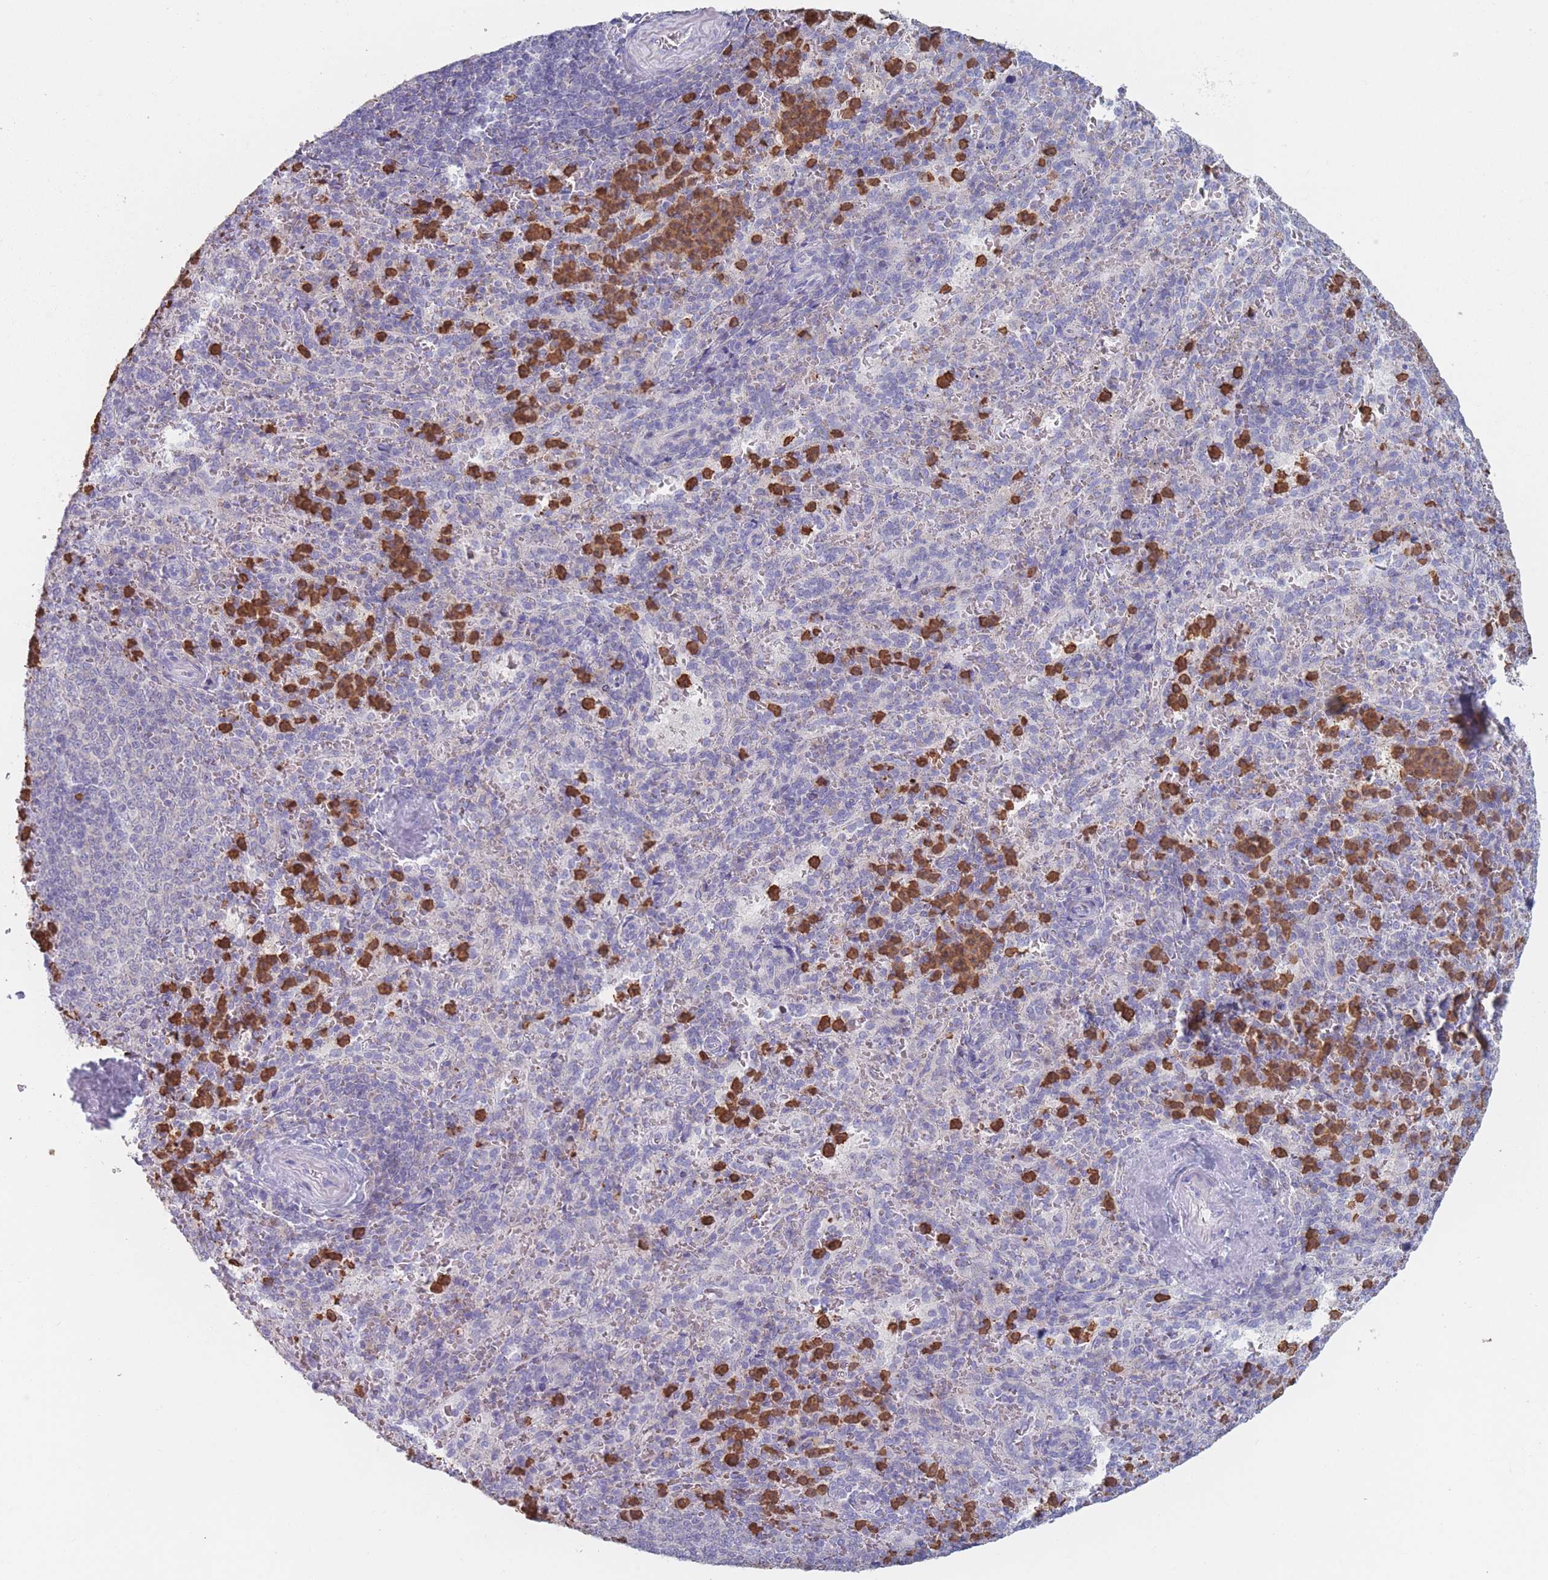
{"staining": {"intensity": "strong", "quantity": "25%-75%", "location": "cytoplasmic/membranous"}, "tissue": "spleen", "cell_type": "Cells in red pulp", "image_type": "normal", "snomed": [{"axis": "morphology", "description": "Normal tissue, NOS"}, {"axis": "topography", "description": "Spleen"}], "caption": "A high amount of strong cytoplasmic/membranous positivity is identified in approximately 25%-75% of cells in red pulp in benign spleen. The protein of interest is shown in brown color, while the nuclei are stained blue.", "gene": "ATP1A3", "patient": {"sex": "female", "age": 21}}